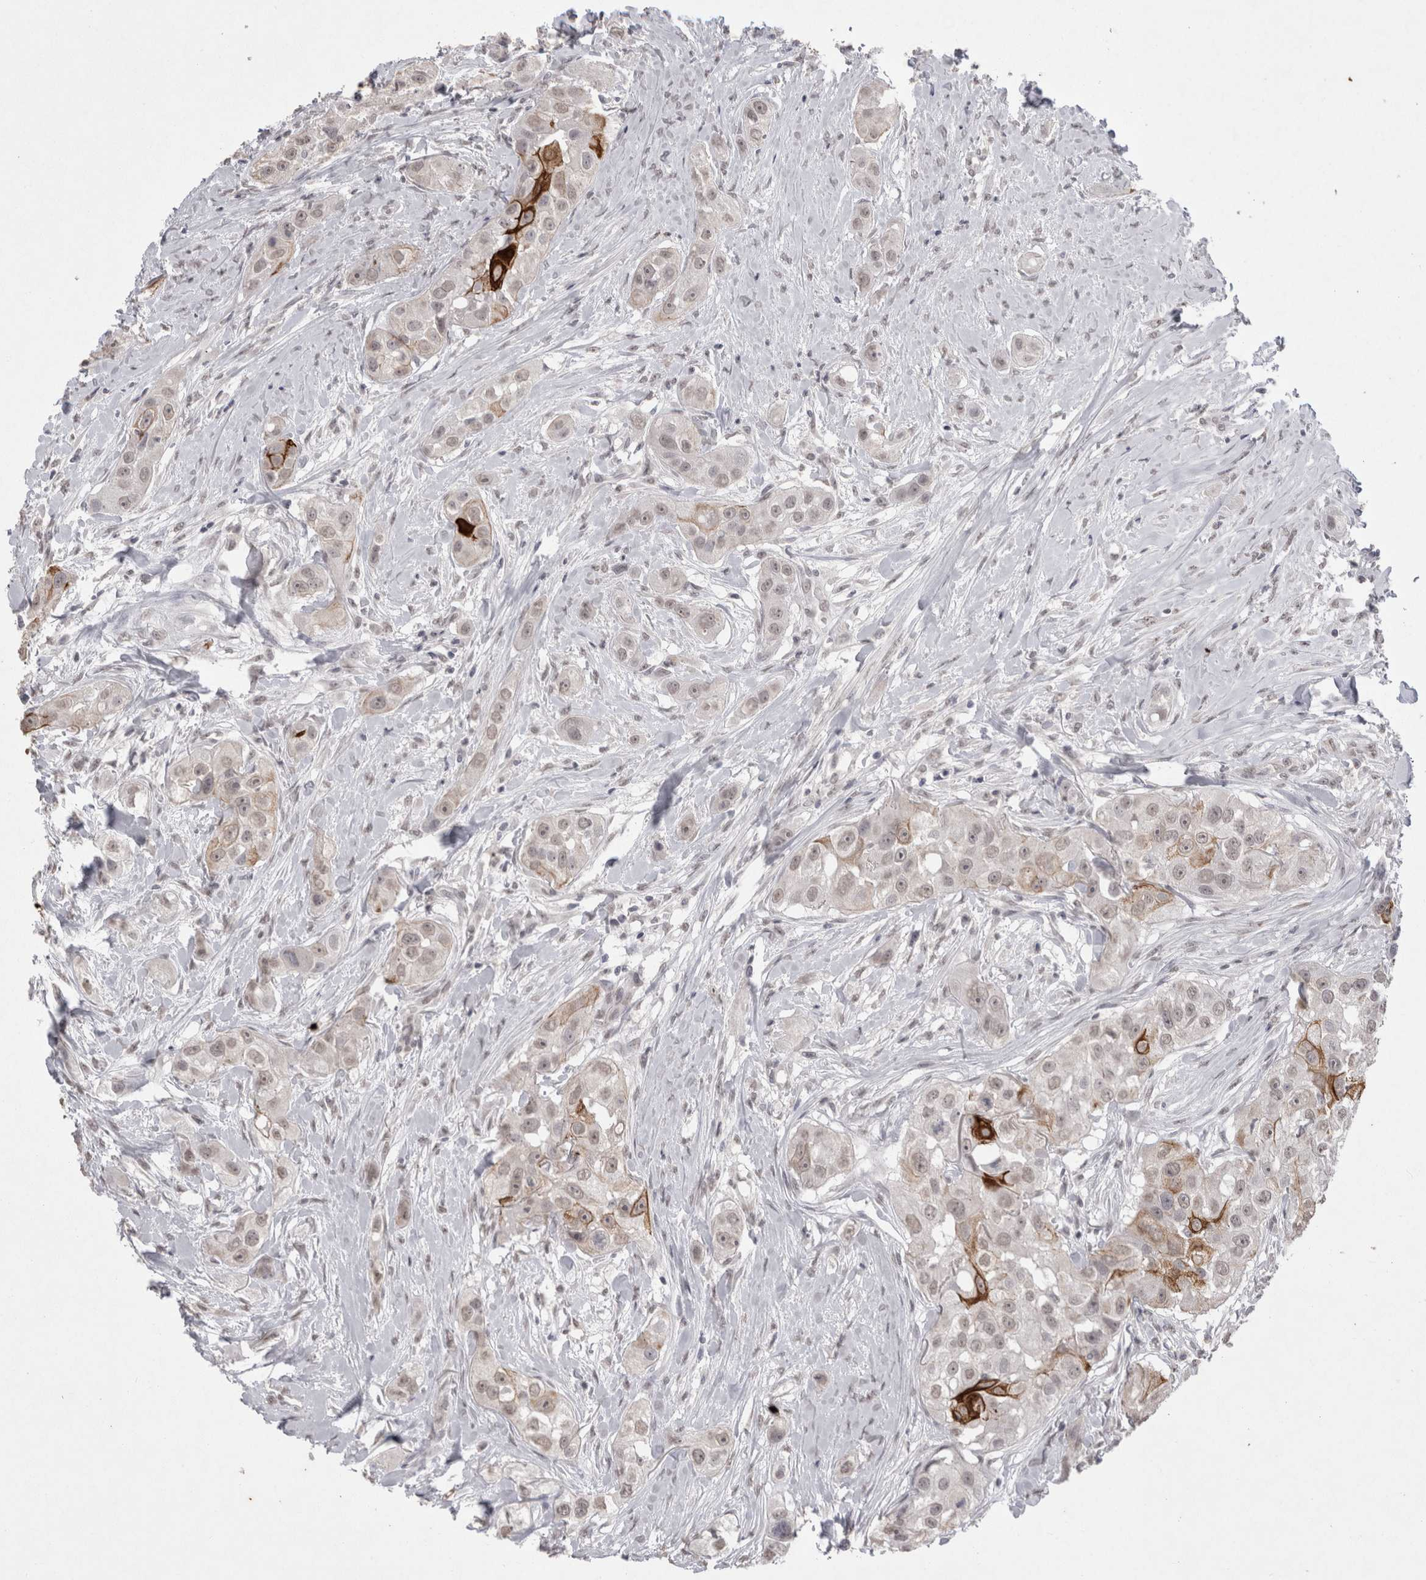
{"staining": {"intensity": "strong", "quantity": "<25%", "location": "cytoplasmic/membranous"}, "tissue": "head and neck cancer", "cell_type": "Tumor cells", "image_type": "cancer", "snomed": [{"axis": "morphology", "description": "Normal tissue, NOS"}, {"axis": "morphology", "description": "Squamous cell carcinoma, NOS"}, {"axis": "topography", "description": "Skeletal muscle"}, {"axis": "topography", "description": "Head-Neck"}], "caption": "This histopathology image reveals immunohistochemistry (IHC) staining of human head and neck cancer (squamous cell carcinoma), with medium strong cytoplasmic/membranous positivity in approximately <25% of tumor cells.", "gene": "DDX4", "patient": {"sex": "male", "age": 51}}